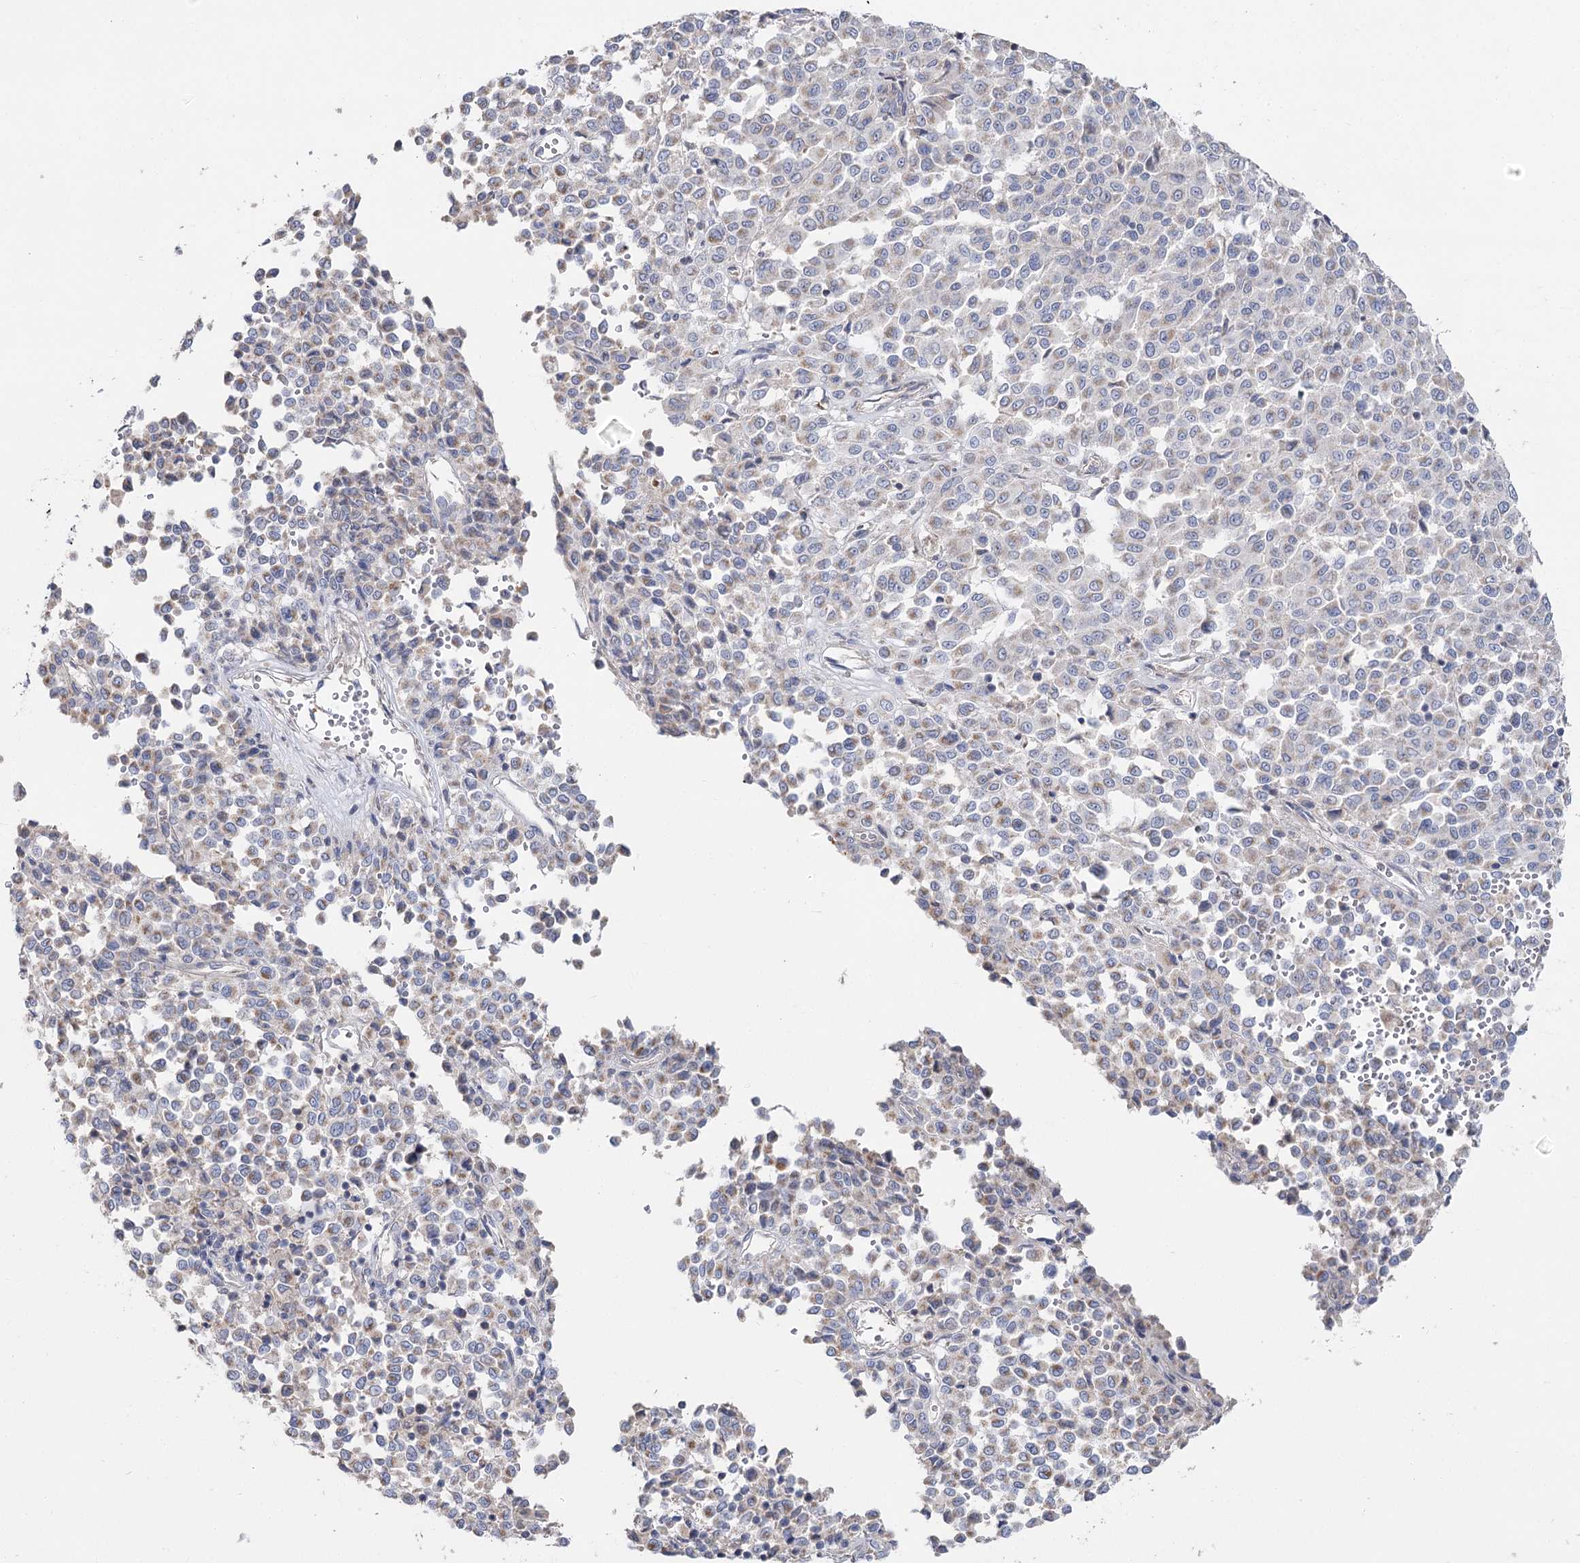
{"staining": {"intensity": "weak", "quantity": "25%-75%", "location": "cytoplasmic/membranous"}, "tissue": "melanoma", "cell_type": "Tumor cells", "image_type": "cancer", "snomed": [{"axis": "morphology", "description": "Malignant melanoma, Metastatic site"}, {"axis": "topography", "description": "Pancreas"}], "caption": "There is low levels of weak cytoplasmic/membranous positivity in tumor cells of melanoma, as demonstrated by immunohistochemical staining (brown color).", "gene": "TMEM187", "patient": {"sex": "female", "age": 30}}